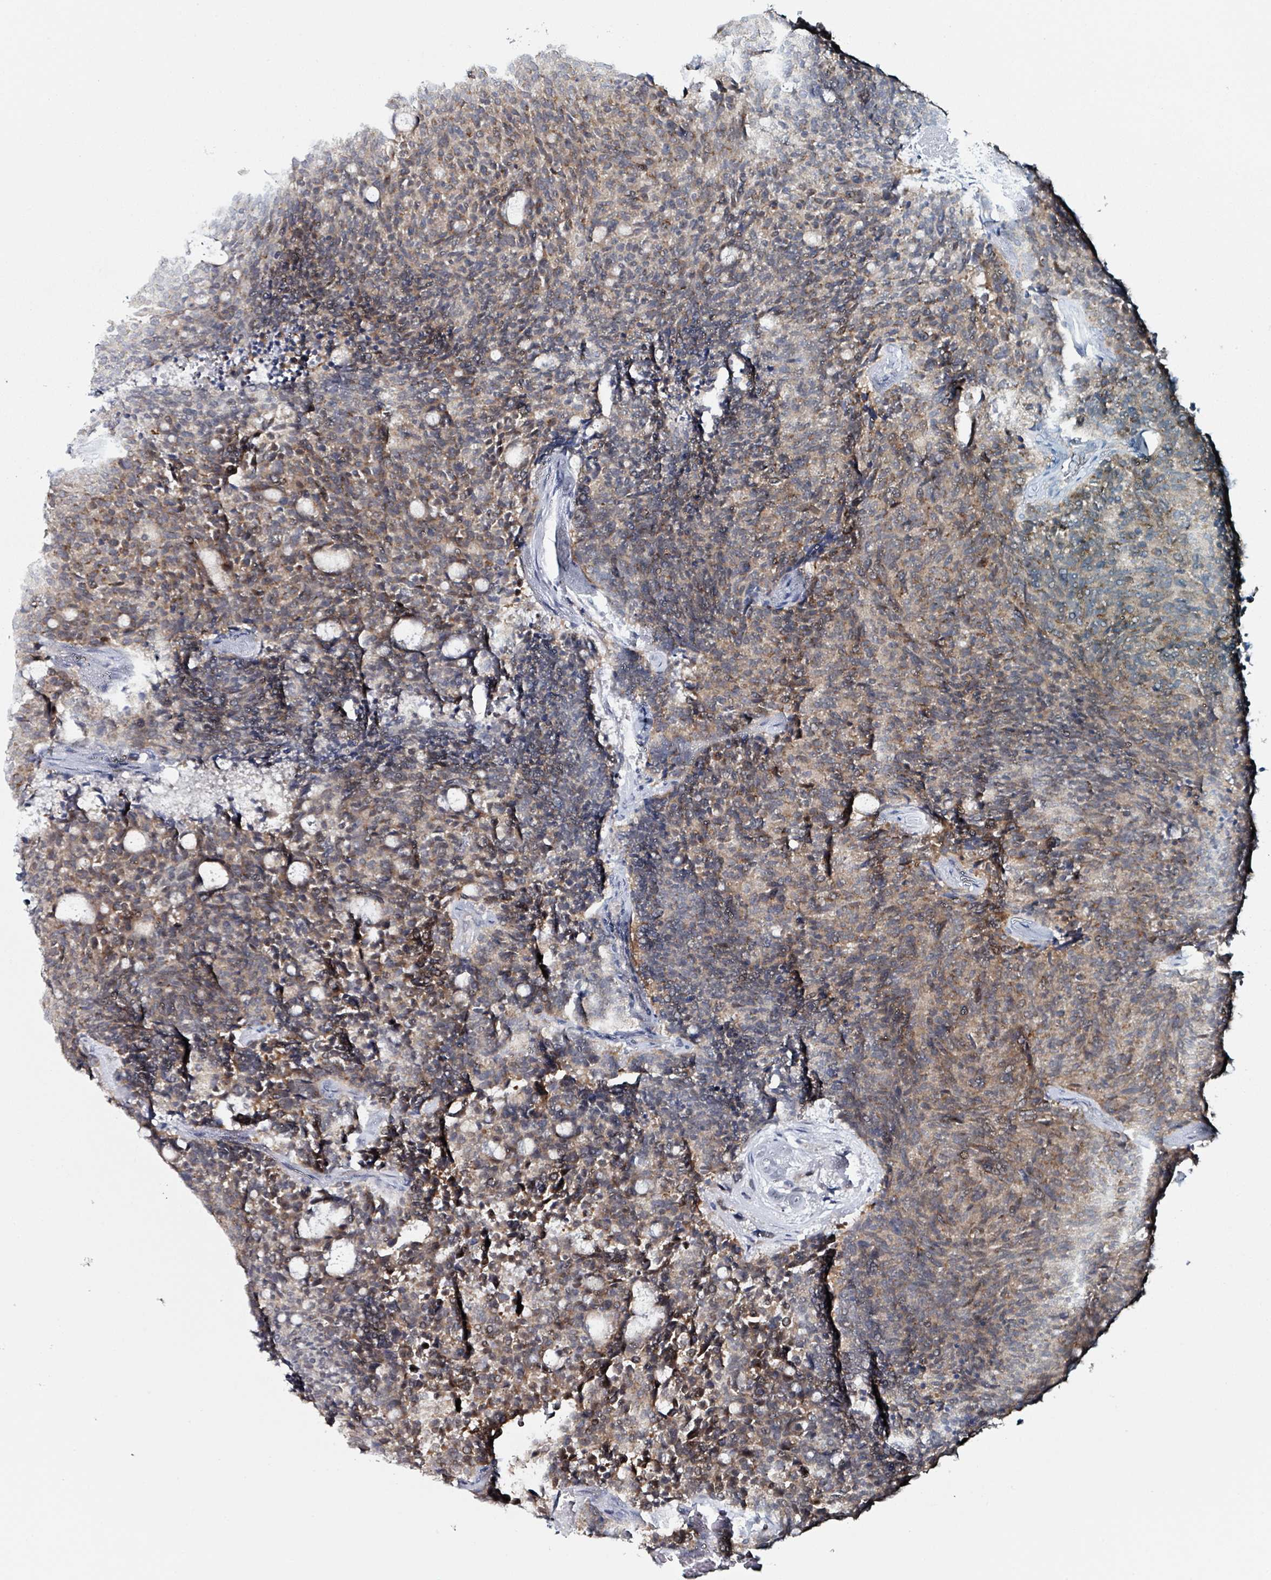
{"staining": {"intensity": "moderate", "quantity": "25%-75%", "location": "cytoplasmic/membranous"}, "tissue": "carcinoid", "cell_type": "Tumor cells", "image_type": "cancer", "snomed": [{"axis": "morphology", "description": "Carcinoid, malignant, NOS"}, {"axis": "topography", "description": "Pancreas"}], "caption": "High-magnification brightfield microscopy of malignant carcinoid stained with DAB (3,3'-diaminobenzidine) (brown) and counterstained with hematoxylin (blue). tumor cells exhibit moderate cytoplasmic/membranous expression is seen in approximately25%-75% of cells. (brown staining indicates protein expression, while blue staining denotes nuclei).", "gene": "B3GAT3", "patient": {"sex": "female", "age": 54}}